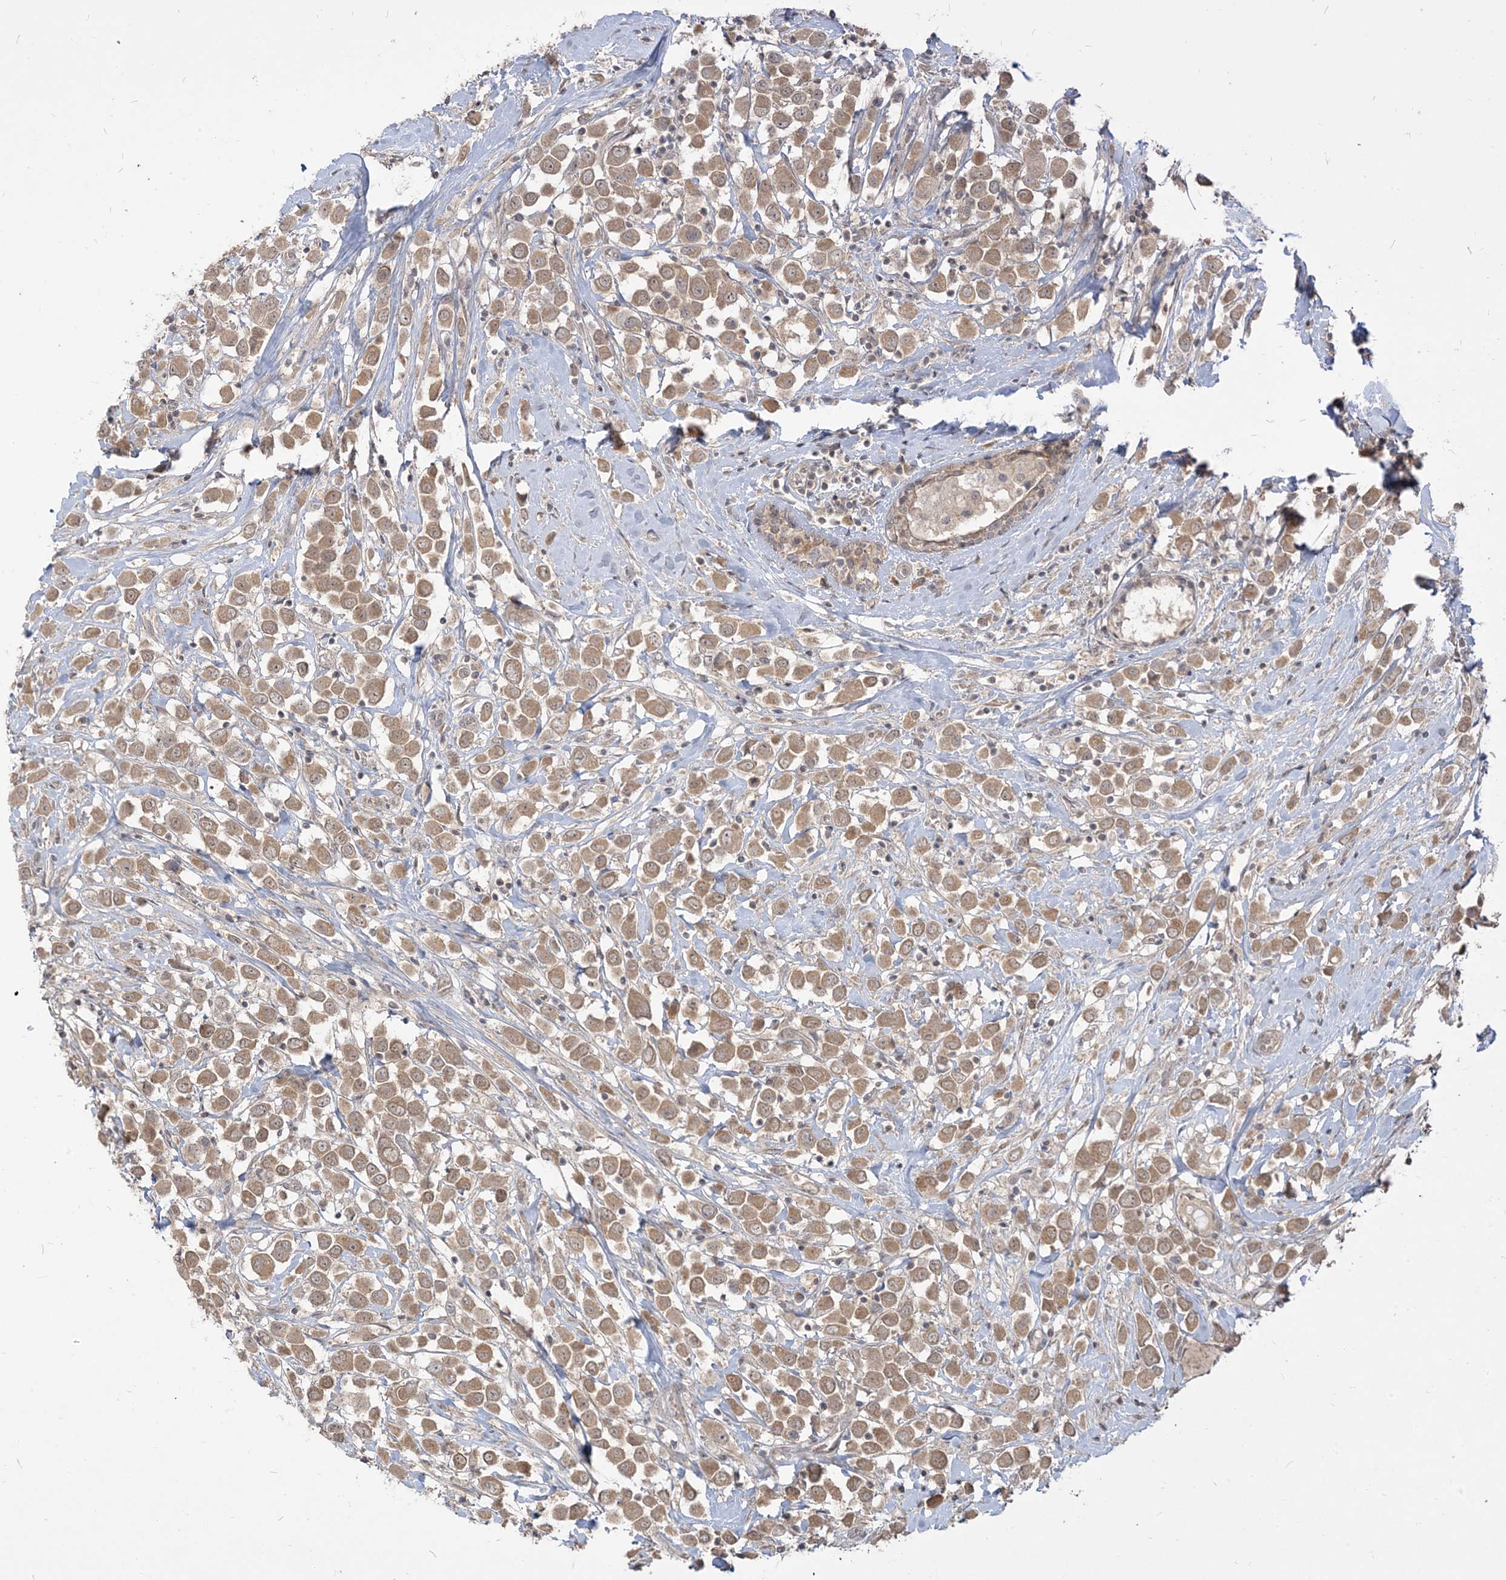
{"staining": {"intensity": "moderate", "quantity": ">75%", "location": "cytoplasmic/membranous"}, "tissue": "breast cancer", "cell_type": "Tumor cells", "image_type": "cancer", "snomed": [{"axis": "morphology", "description": "Duct carcinoma"}, {"axis": "topography", "description": "Breast"}], "caption": "Immunohistochemical staining of human breast invasive ductal carcinoma reveals medium levels of moderate cytoplasmic/membranous positivity in about >75% of tumor cells. (Stains: DAB in brown, nuclei in blue, Microscopy: brightfield microscopy at high magnification).", "gene": "TBCC", "patient": {"sex": "female", "age": 61}}